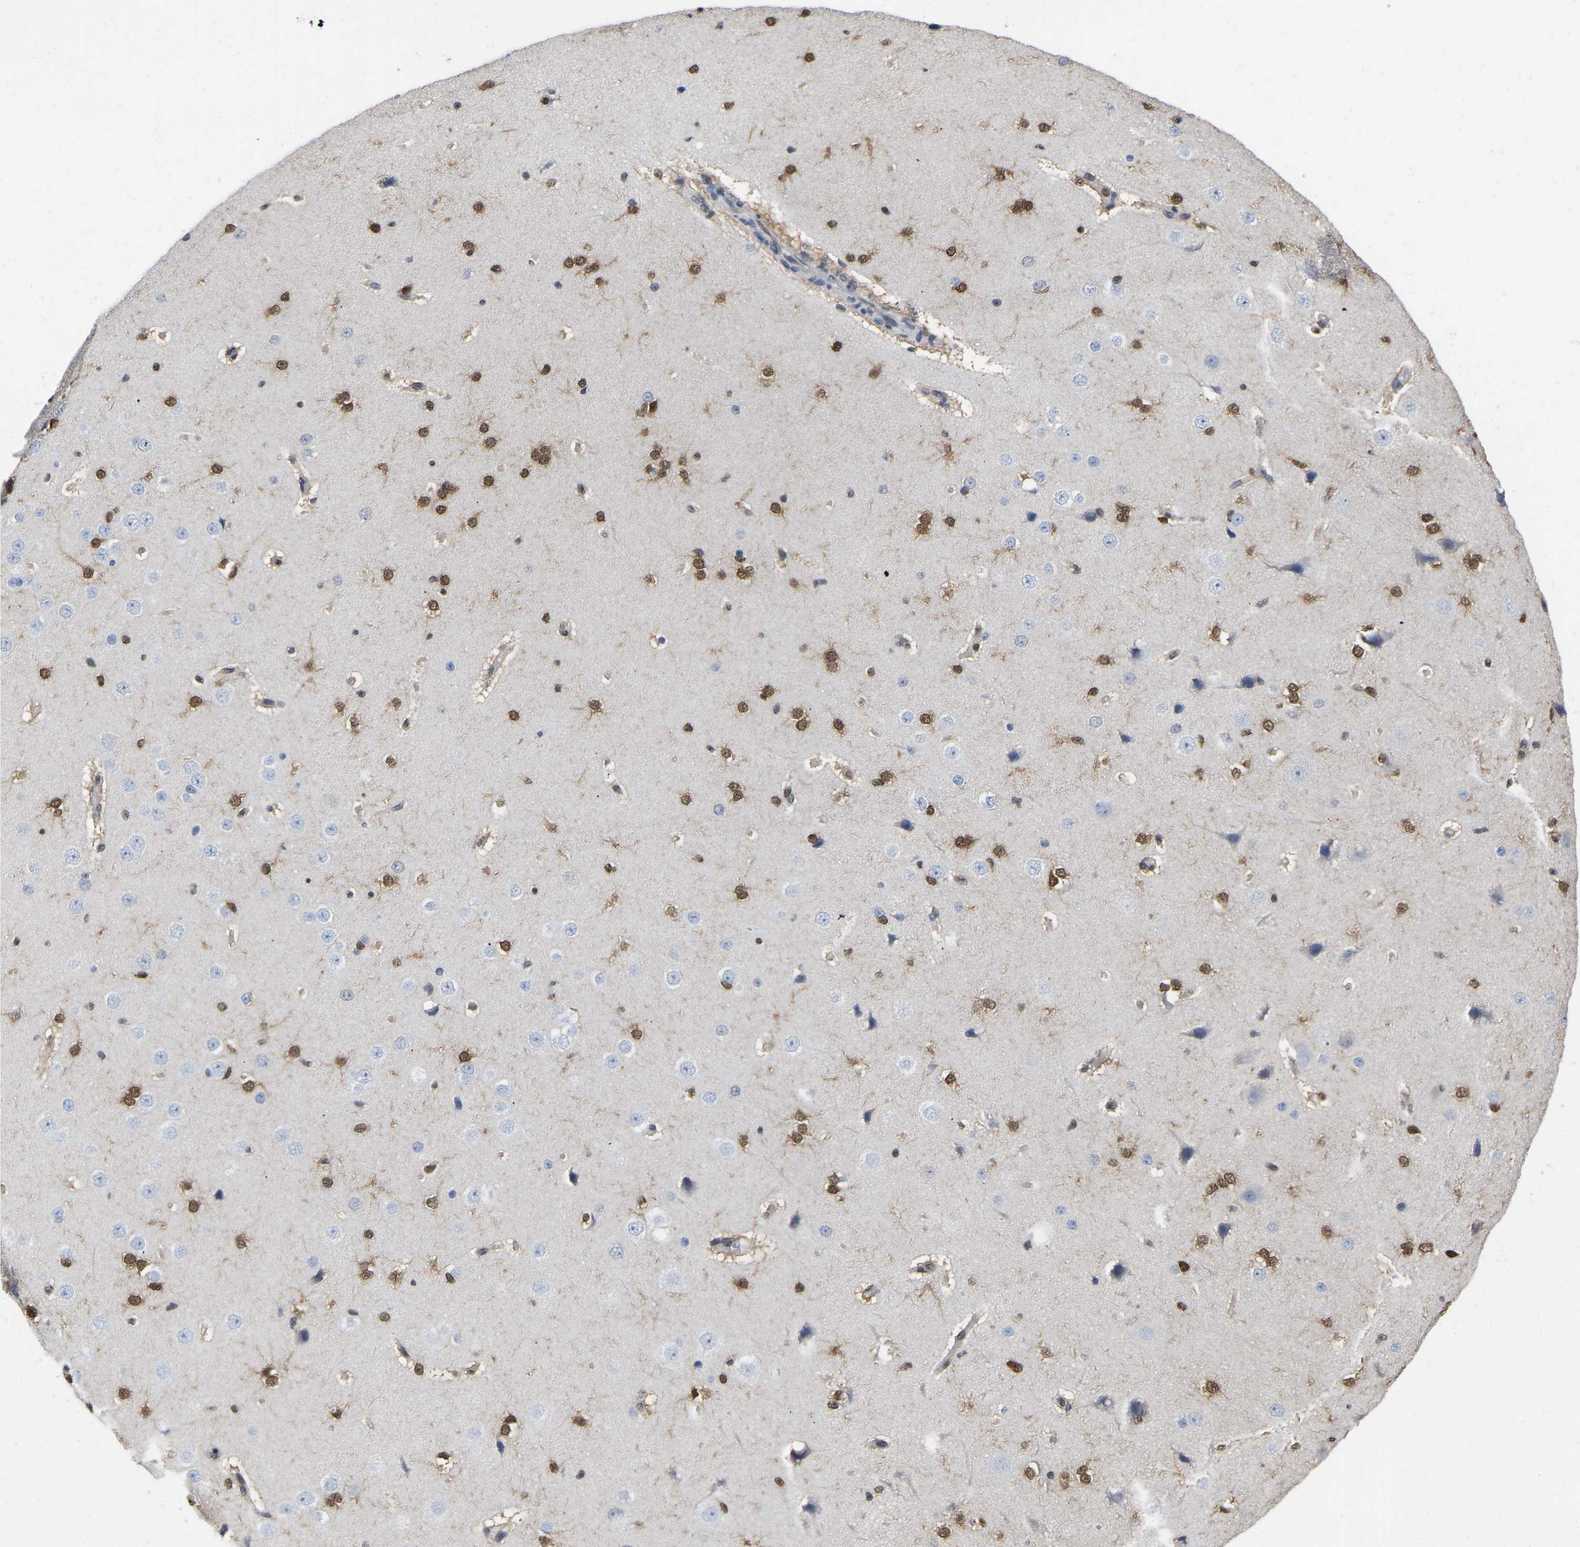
{"staining": {"intensity": "negative", "quantity": "none", "location": "none"}, "tissue": "cerebral cortex", "cell_type": "Endothelial cells", "image_type": "normal", "snomed": [{"axis": "morphology", "description": "Normal tissue, NOS"}, {"axis": "morphology", "description": "Developmental malformation"}, {"axis": "topography", "description": "Cerebral cortex"}], "caption": "Cerebral cortex stained for a protein using immunohistochemistry (IHC) shows no positivity endothelial cells.", "gene": "QKI", "patient": {"sex": "female", "age": 30}}